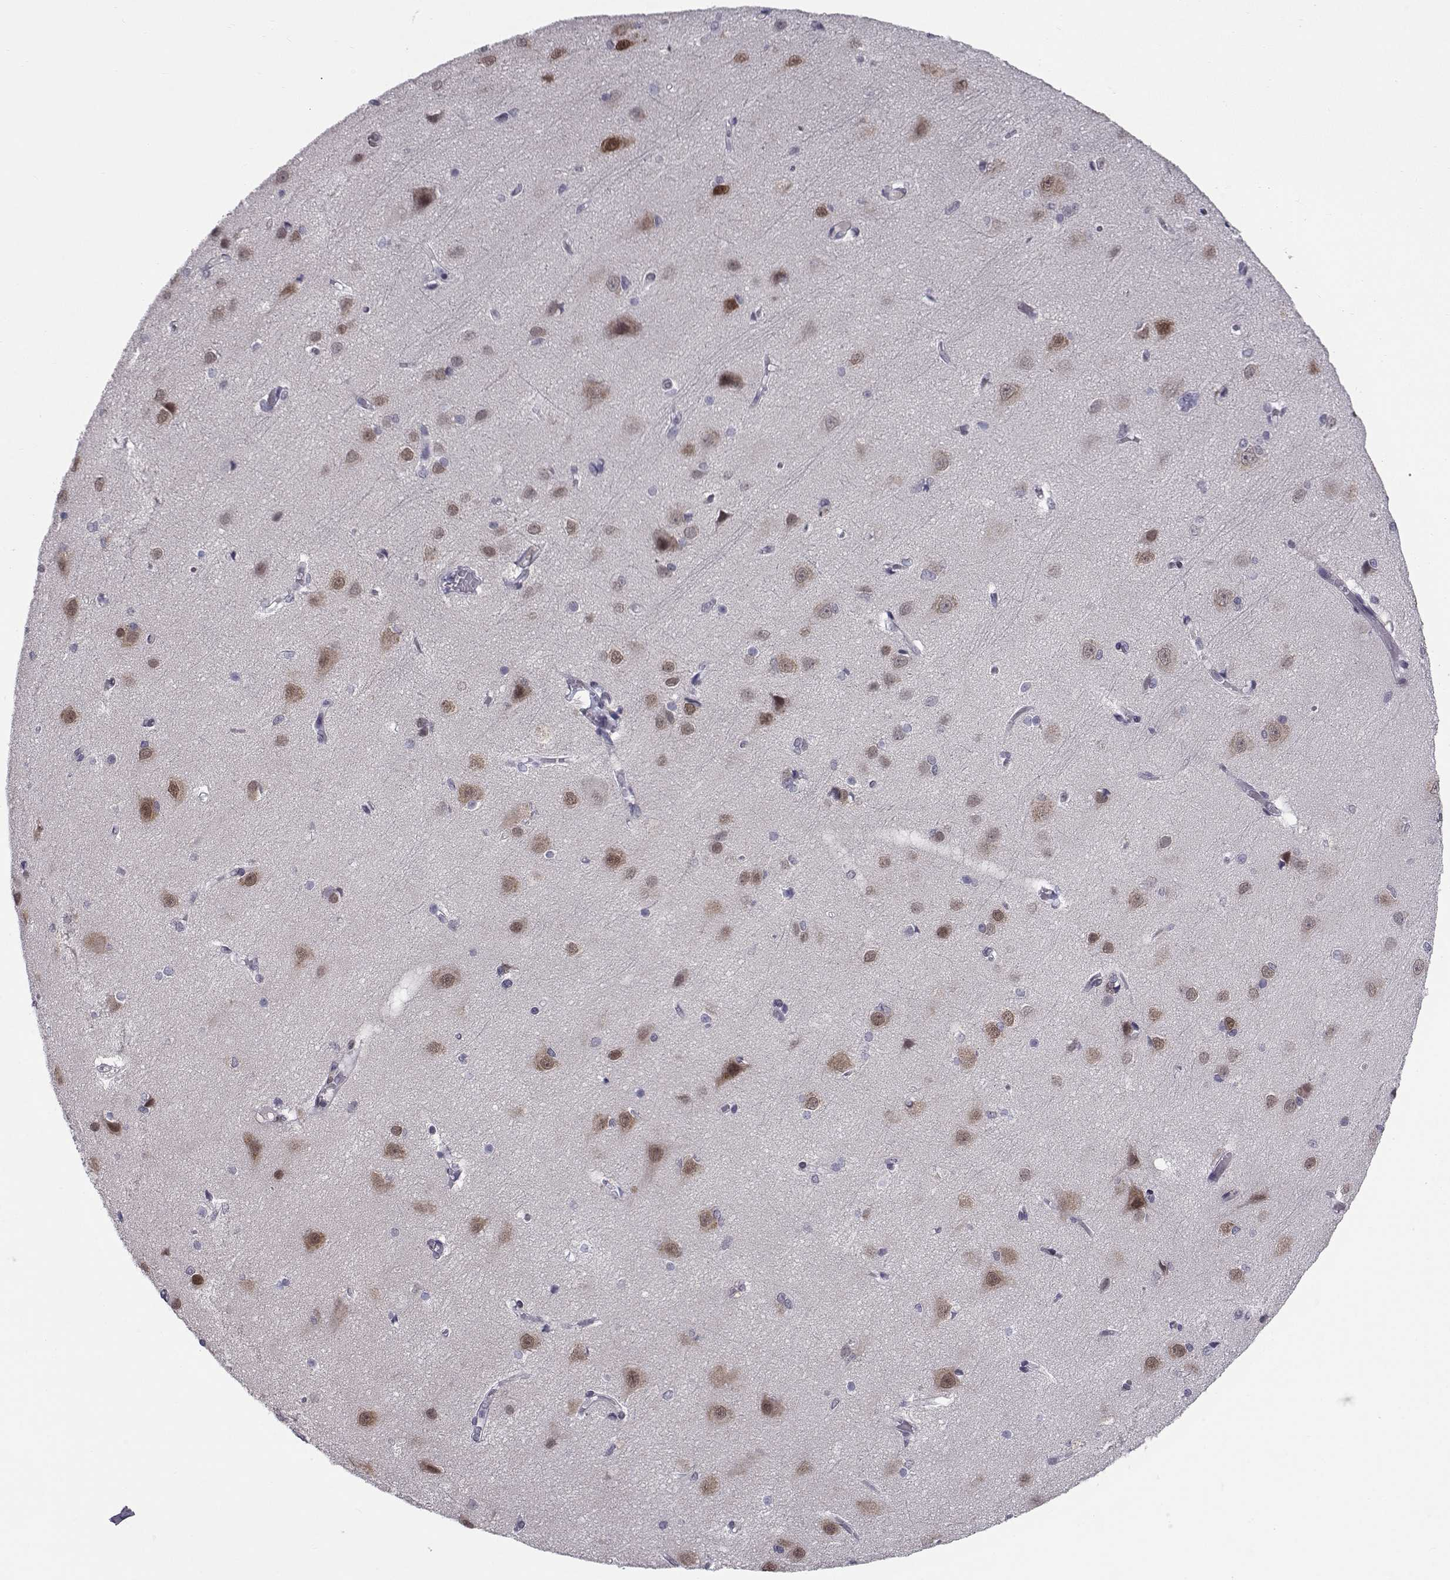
{"staining": {"intensity": "negative", "quantity": "none", "location": "none"}, "tissue": "cerebral cortex", "cell_type": "Endothelial cells", "image_type": "normal", "snomed": [{"axis": "morphology", "description": "Normal tissue, NOS"}, {"axis": "topography", "description": "Cerebral cortex"}], "caption": "Immunohistochemistry histopathology image of benign cerebral cortex: cerebral cortex stained with DAB (3,3'-diaminobenzidine) displays no significant protein positivity in endothelial cells.", "gene": "RBM24", "patient": {"sex": "male", "age": 37}}